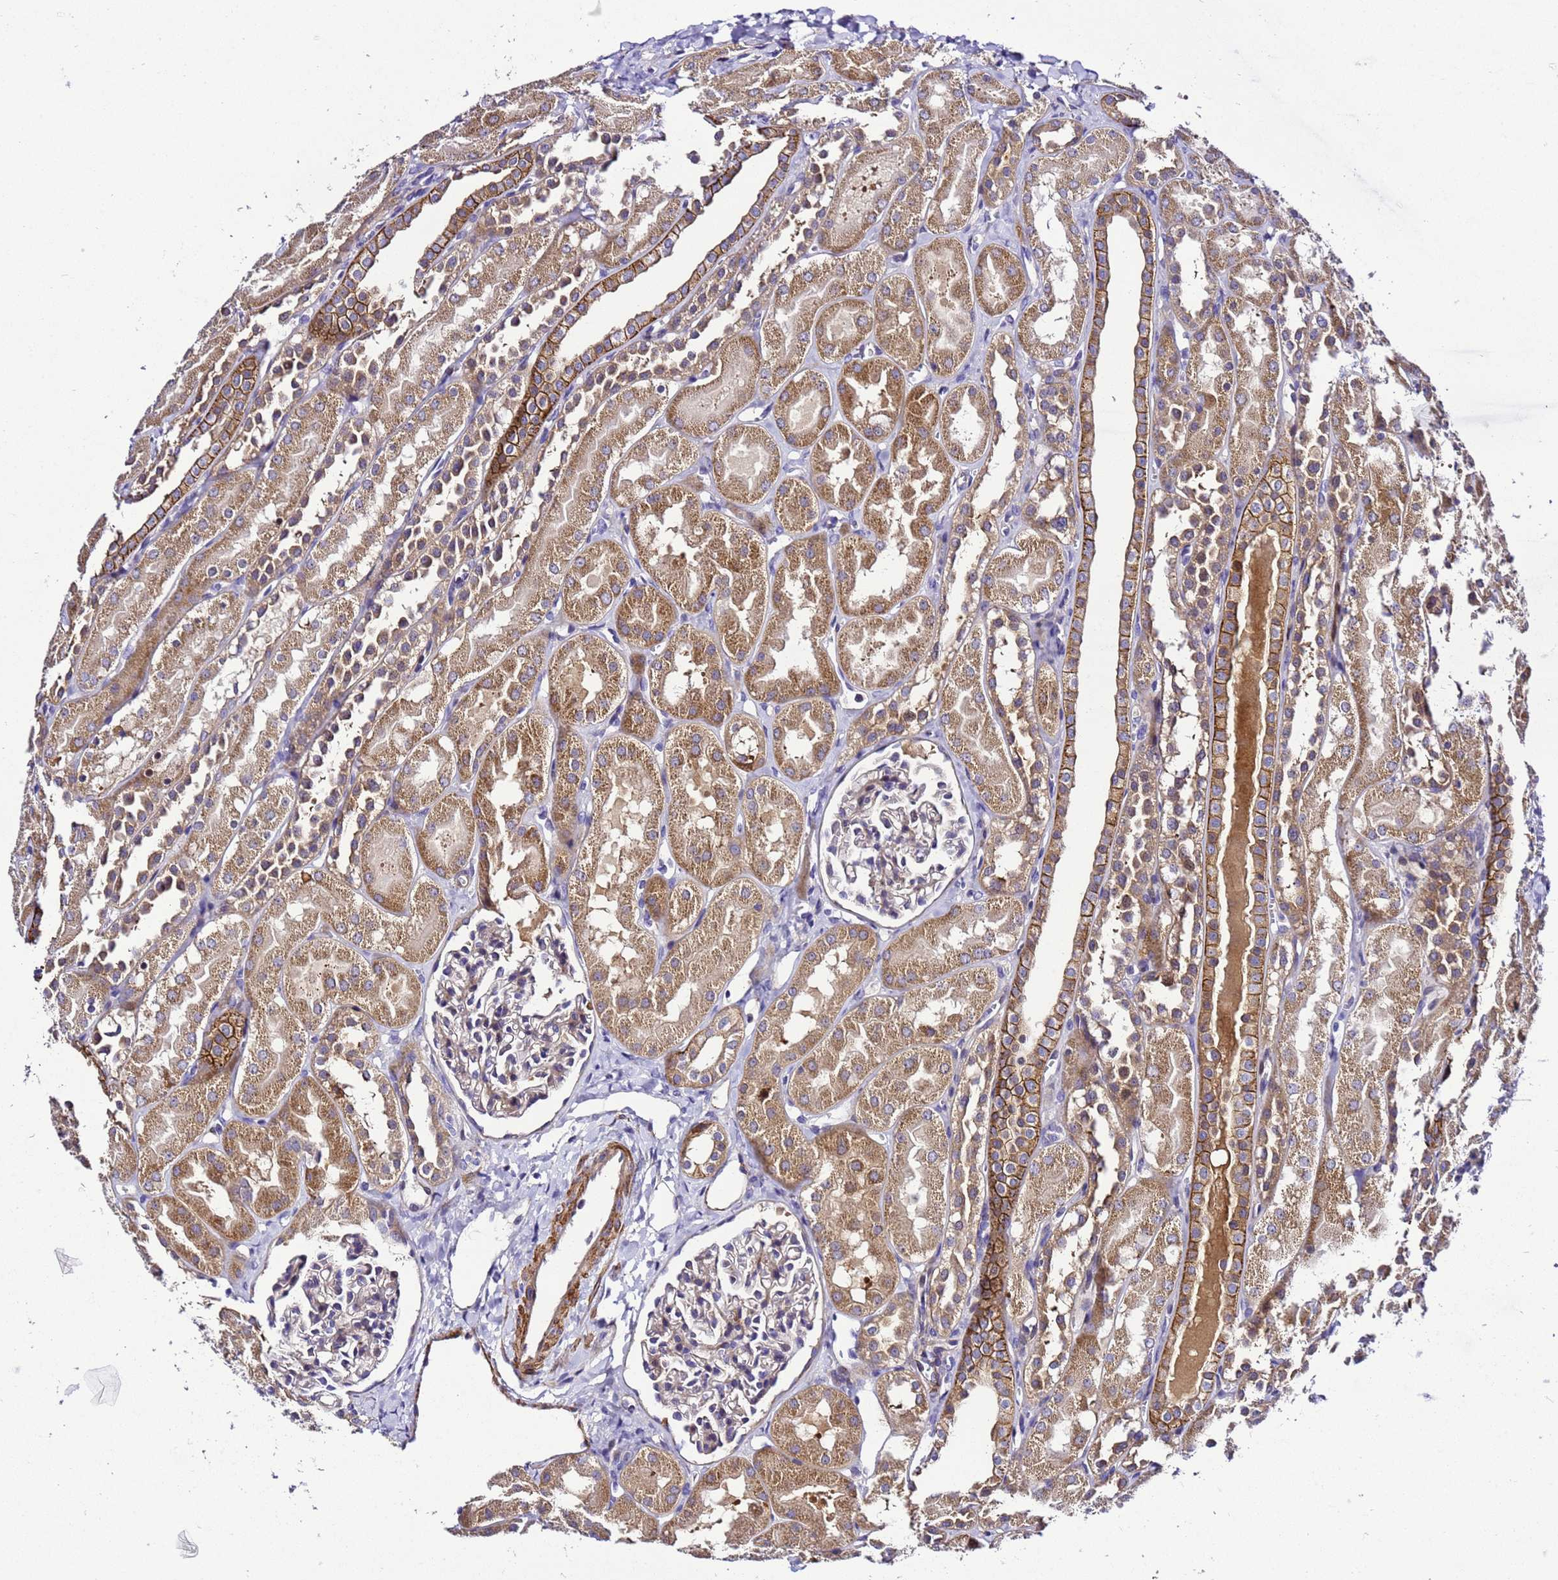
{"staining": {"intensity": "weak", "quantity": ">75%", "location": "cytoplasmic/membranous"}, "tissue": "kidney", "cell_type": "Cells in glomeruli", "image_type": "normal", "snomed": [{"axis": "morphology", "description": "Normal tissue, NOS"}, {"axis": "topography", "description": "Kidney"}, {"axis": "topography", "description": "Urinary bladder"}], "caption": "IHC (DAB) staining of unremarkable human kidney exhibits weak cytoplasmic/membranous protein staining in approximately >75% of cells in glomeruli.", "gene": "ZNF417", "patient": {"sex": "male", "age": 16}}